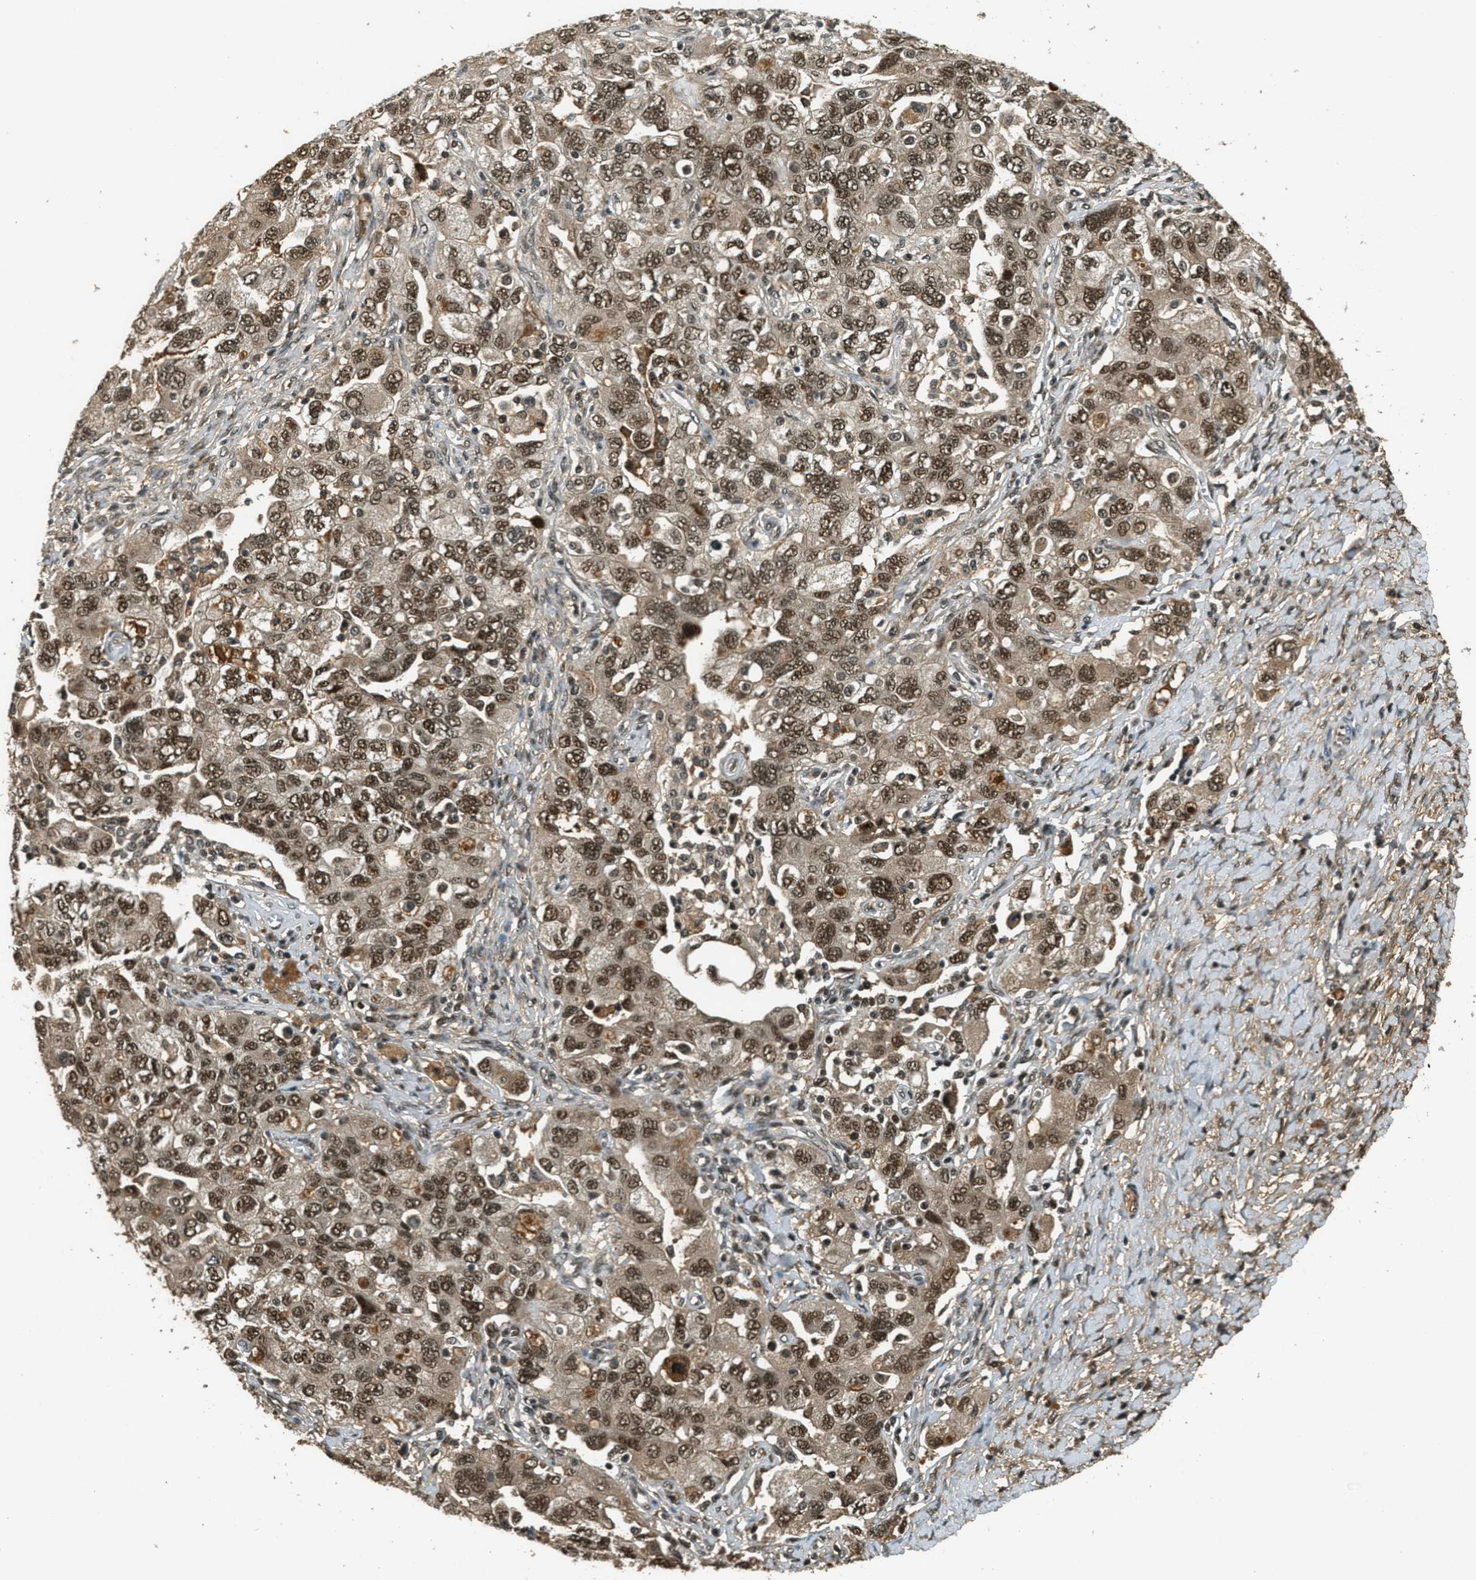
{"staining": {"intensity": "strong", "quantity": ">75%", "location": "cytoplasmic/membranous,nuclear"}, "tissue": "ovarian cancer", "cell_type": "Tumor cells", "image_type": "cancer", "snomed": [{"axis": "morphology", "description": "Carcinoma, NOS"}, {"axis": "morphology", "description": "Cystadenocarcinoma, serous, NOS"}, {"axis": "topography", "description": "Ovary"}], "caption": "This photomicrograph exhibits IHC staining of human serous cystadenocarcinoma (ovarian), with high strong cytoplasmic/membranous and nuclear positivity in approximately >75% of tumor cells.", "gene": "ZNF148", "patient": {"sex": "female", "age": 69}}